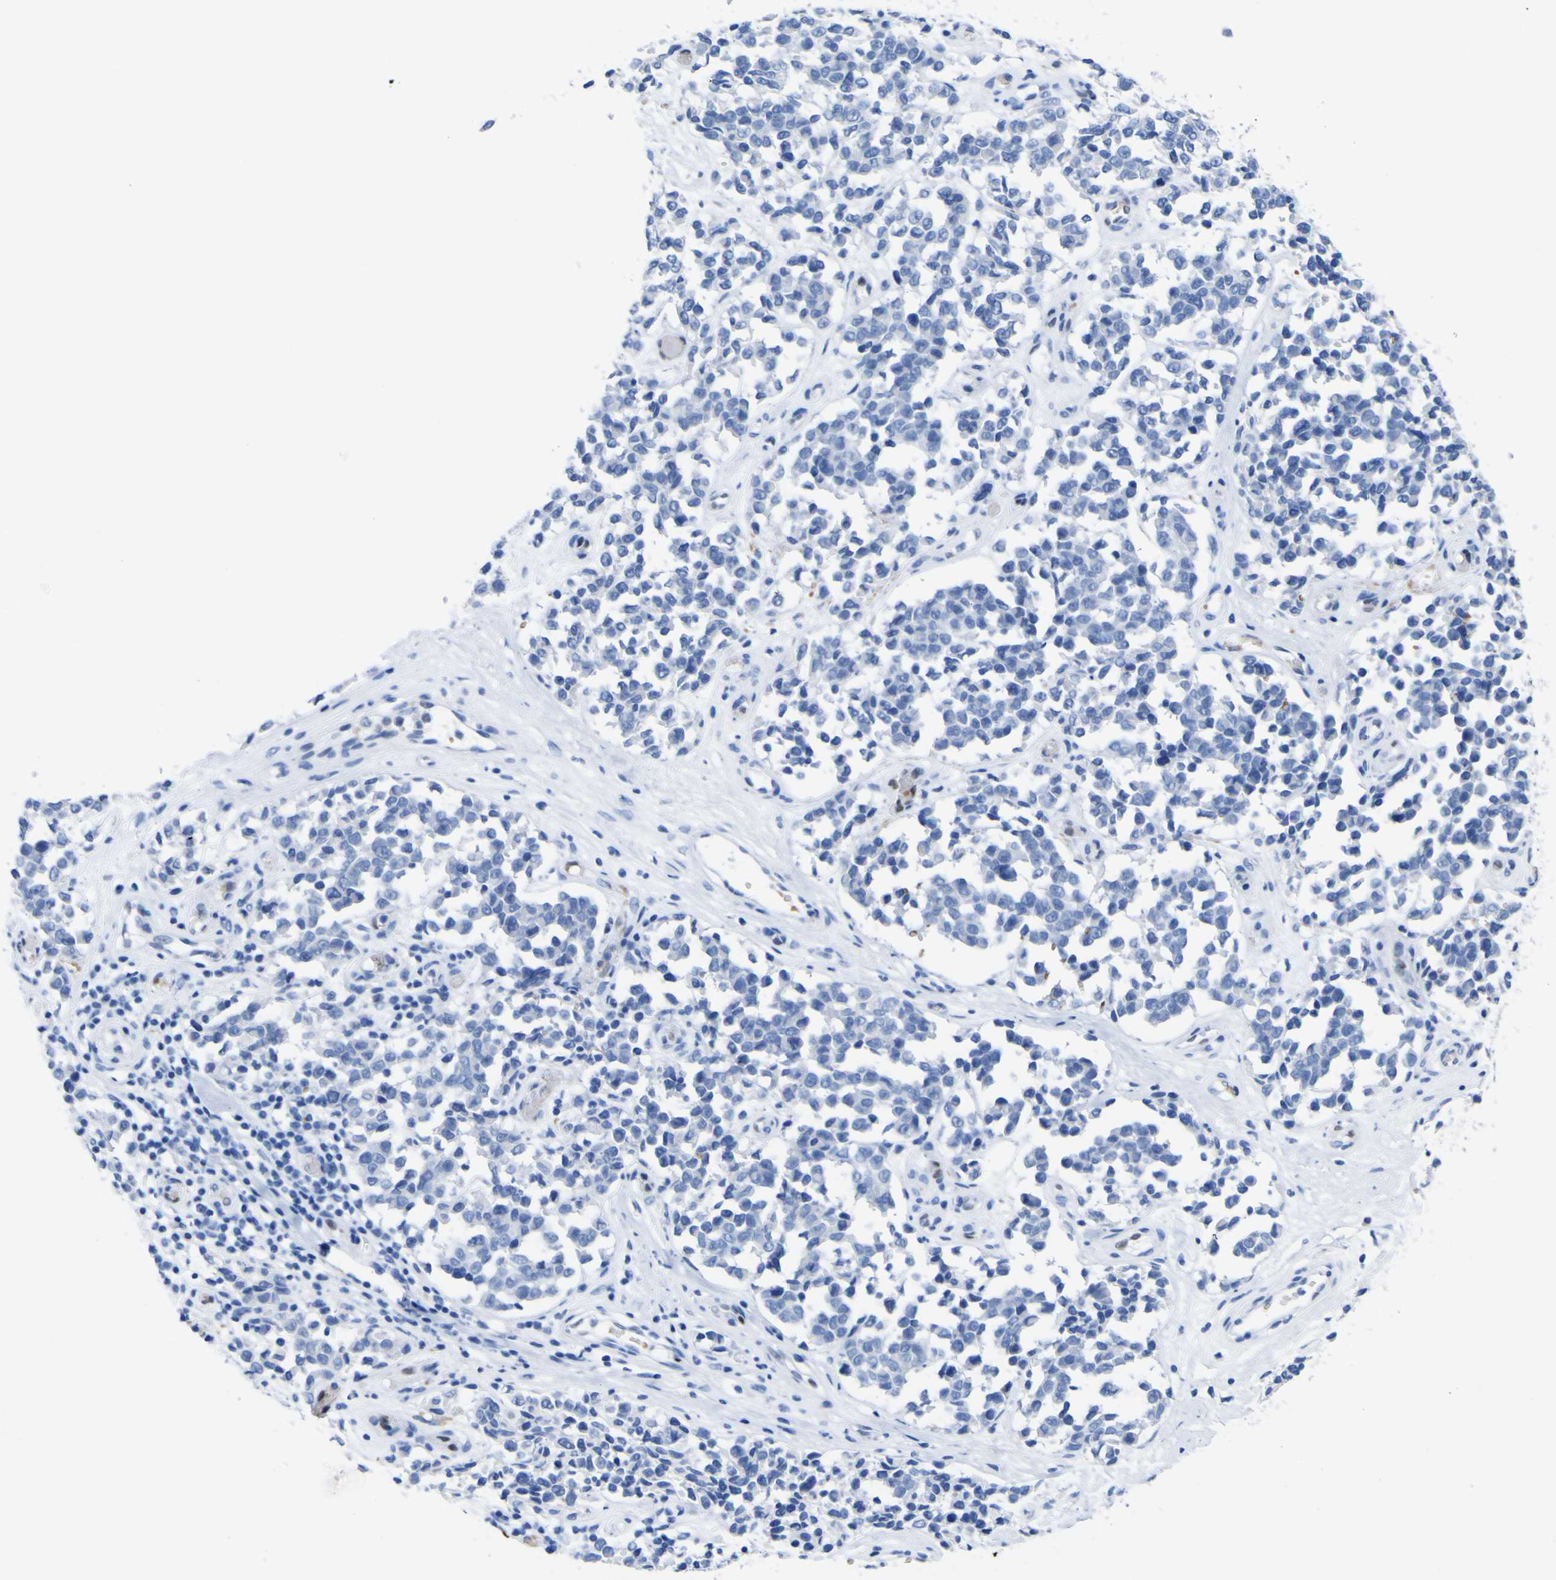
{"staining": {"intensity": "negative", "quantity": "none", "location": "none"}, "tissue": "melanoma", "cell_type": "Tumor cells", "image_type": "cancer", "snomed": [{"axis": "morphology", "description": "Malignant melanoma, NOS"}, {"axis": "topography", "description": "Skin"}], "caption": "Tumor cells show no significant expression in melanoma.", "gene": "DACH1", "patient": {"sex": "female", "age": 64}}